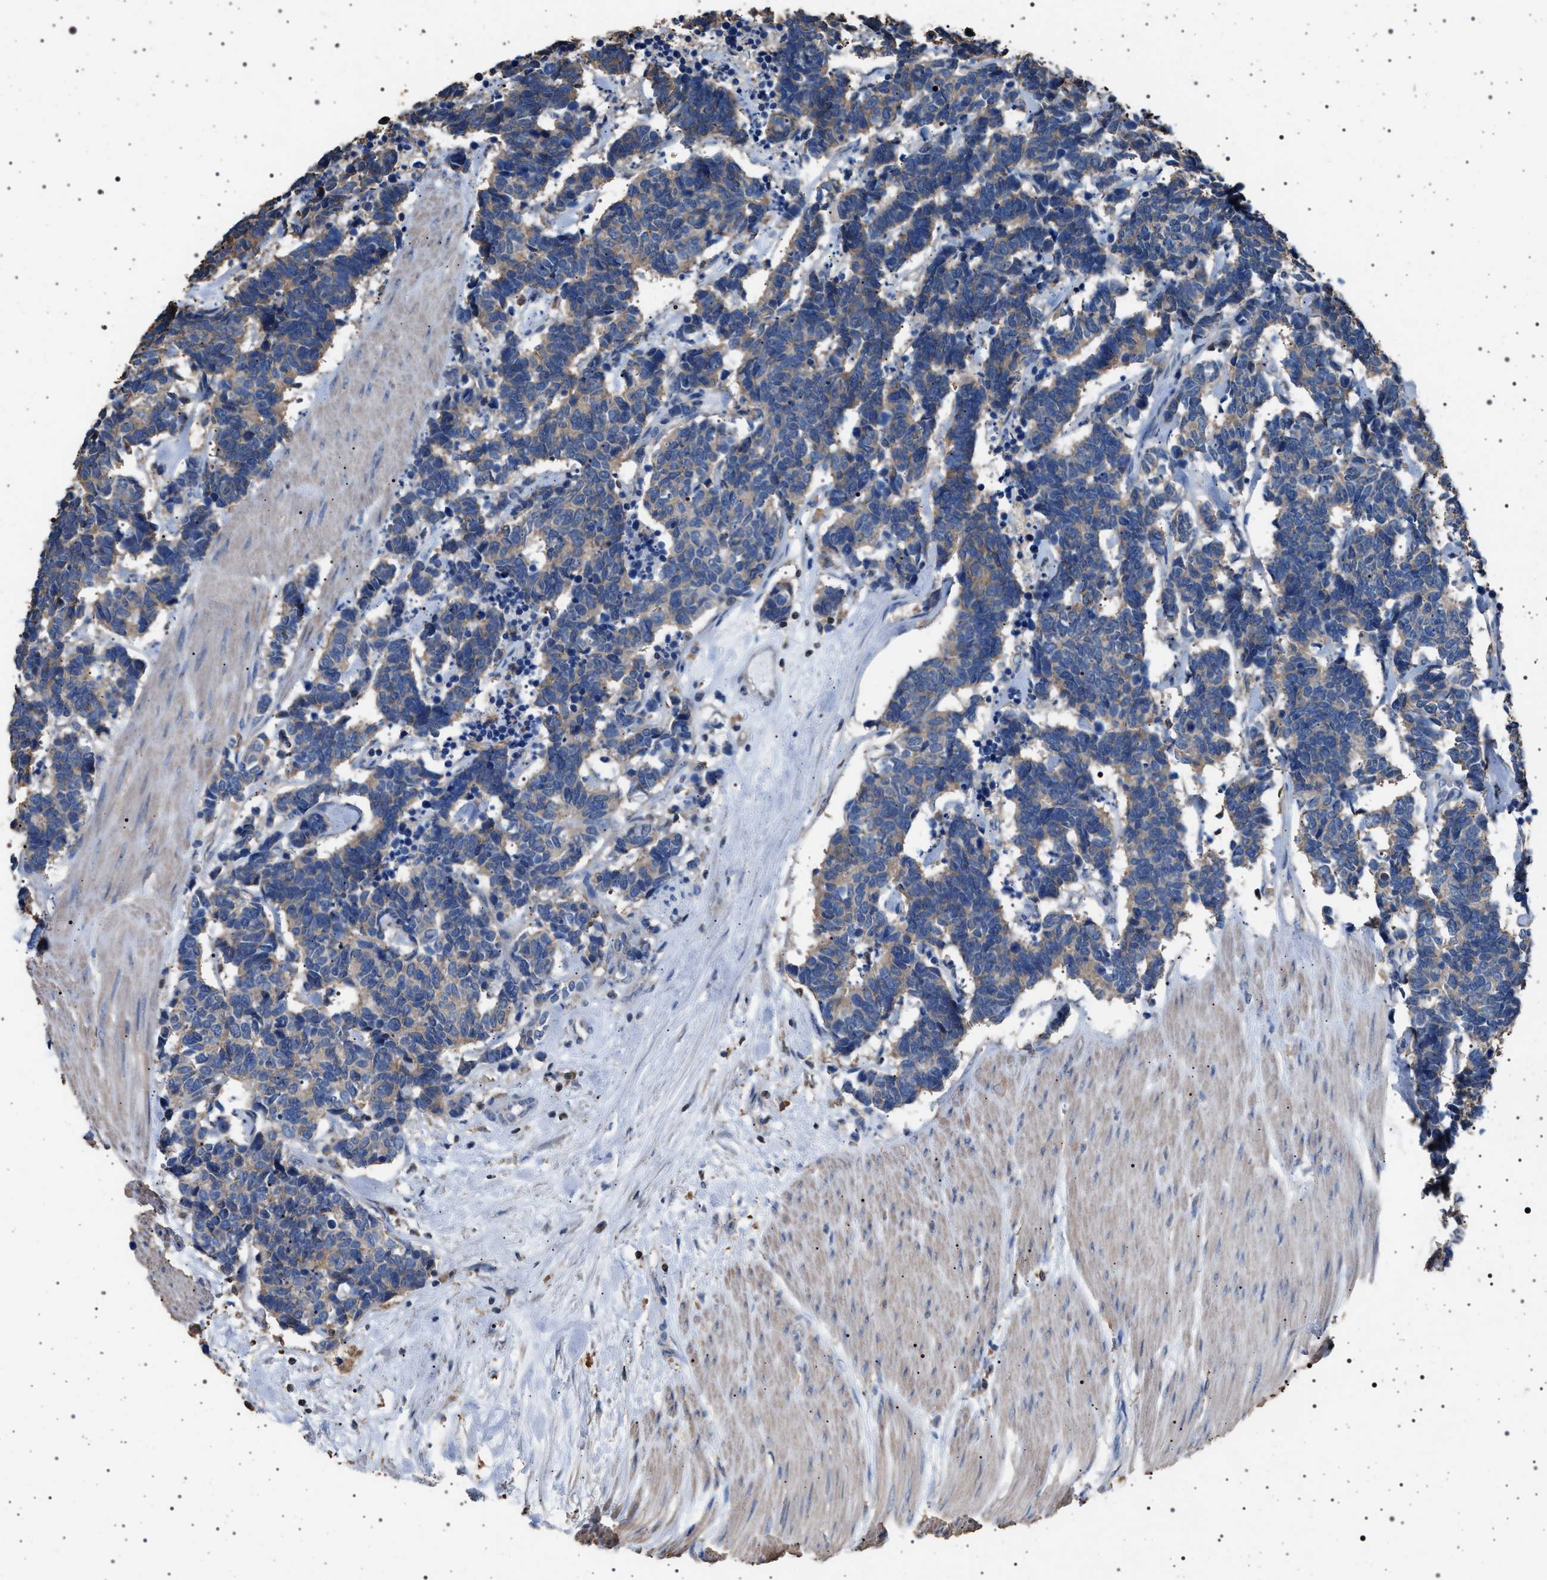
{"staining": {"intensity": "weak", "quantity": ">75%", "location": "cytoplasmic/membranous"}, "tissue": "carcinoid", "cell_type": "Tumor cells", "image_type": "cancer", "snomed": [{"axis": "morphology", "description": "Carcinoma, NOS"}, {"axis": "morphology", "description": "Carcinoid, malignant, NOS"}, {"axis": "topography", "description": "Urinary bladder"}], "caption": "Immunohistochemical staining of carcinoma exhibits low levels of weak cytoplasmic/membranous positivity in approximately >75% of tumor cells. (DAB = brown stain, brightfield microscopy at high magnification).", "gene": "SMAP2", "patient": {"sex": "male", "age": 57}}